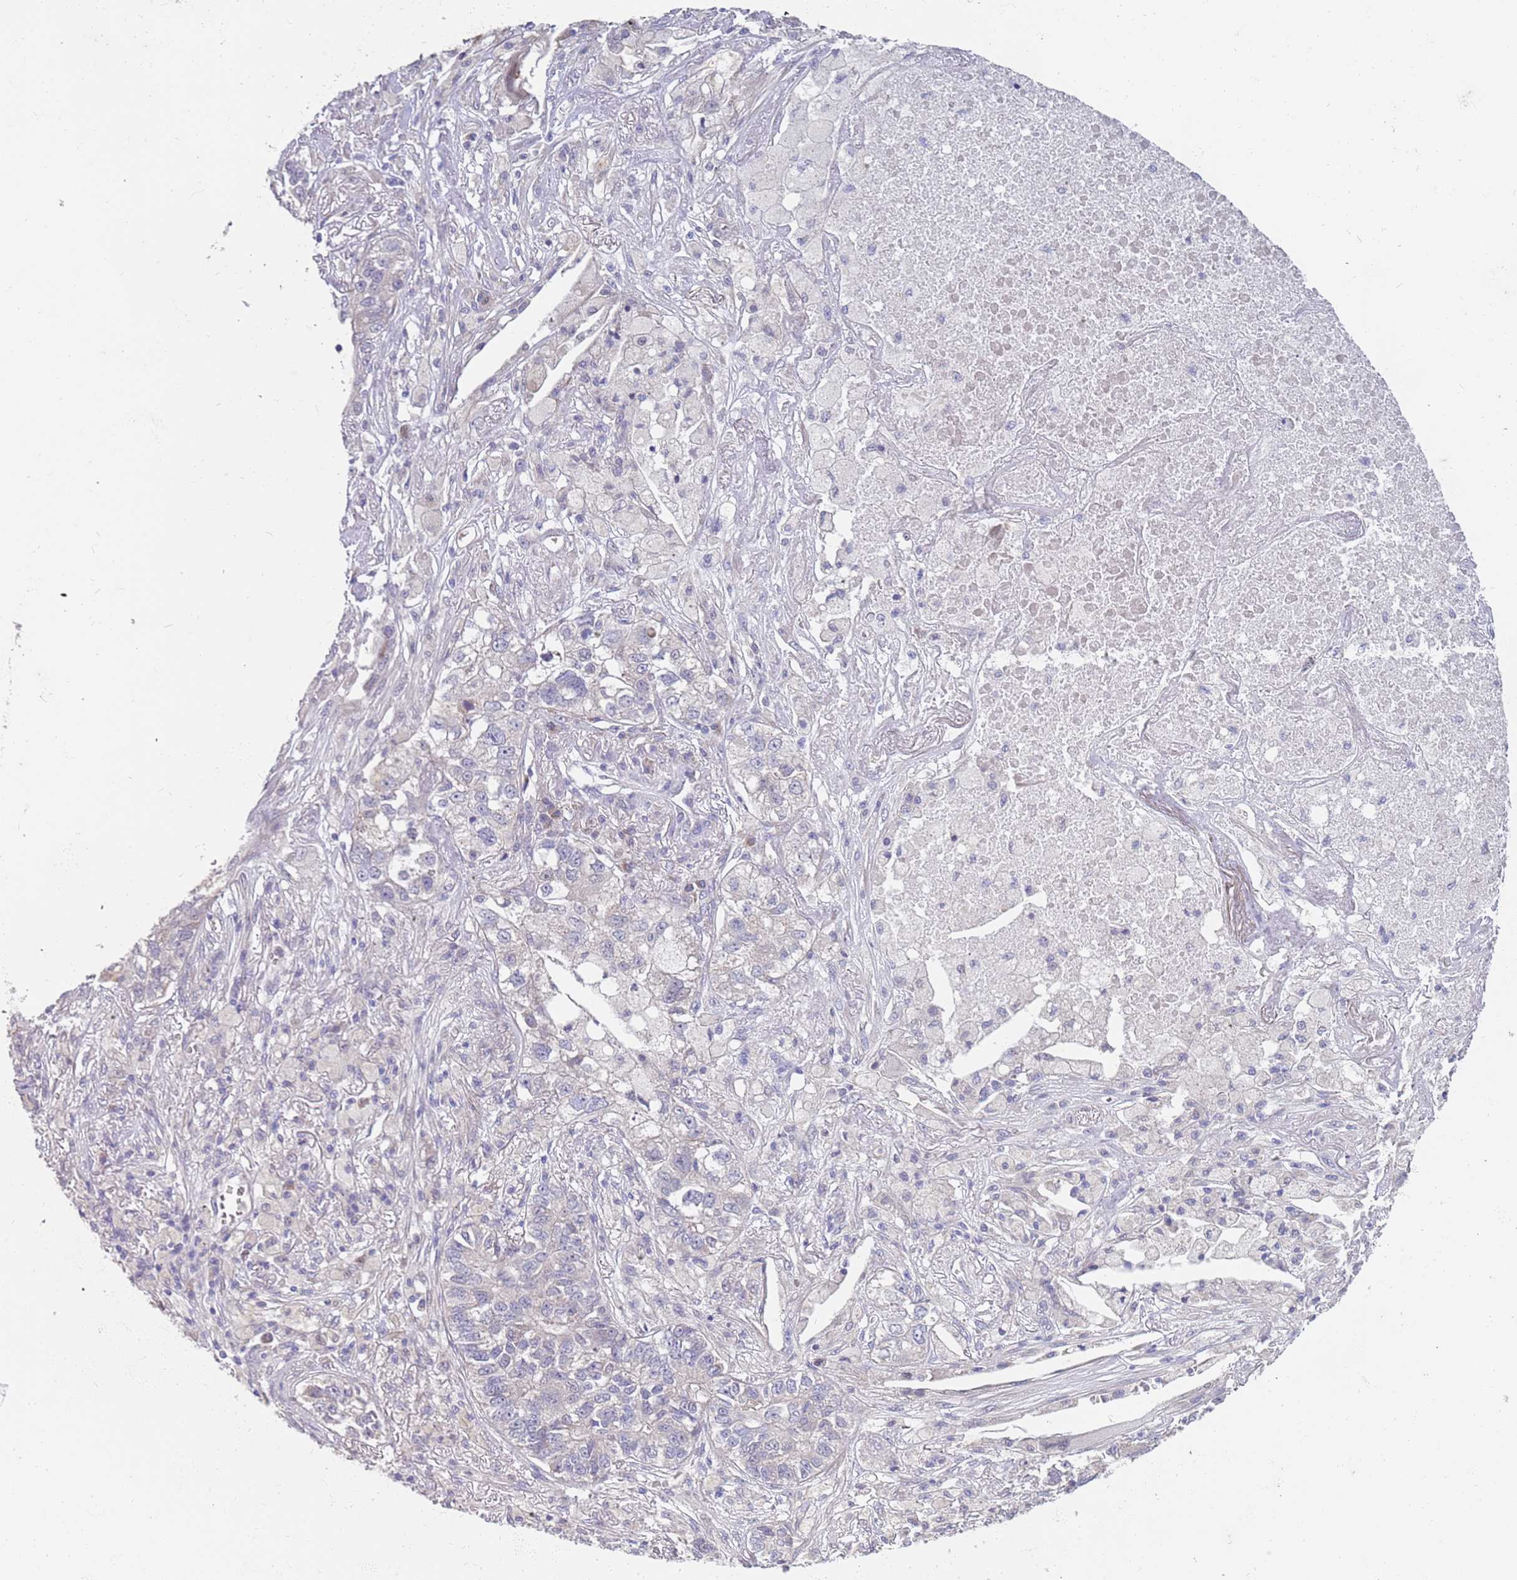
{"staining": {"intensity": "negative", "quantity": "none", "location": "none"}, "tissue": "lung cancer", "cell_type": "Tumor cells", "image_type": "cancer", "snomed": [{"axis": "morphology", "description": "Adenocarcinoma, NOS"}, {"axis": "topography", "description": "Lung"}], "caption": "Immunohistochemistry histopathology image of human lung cancer (adenocarcinoma) stained for a protein (brown), which exhibits no staining in tumor cells.", "gene": "ZNF746", "patient": {"sex": "male", "age": 49}}